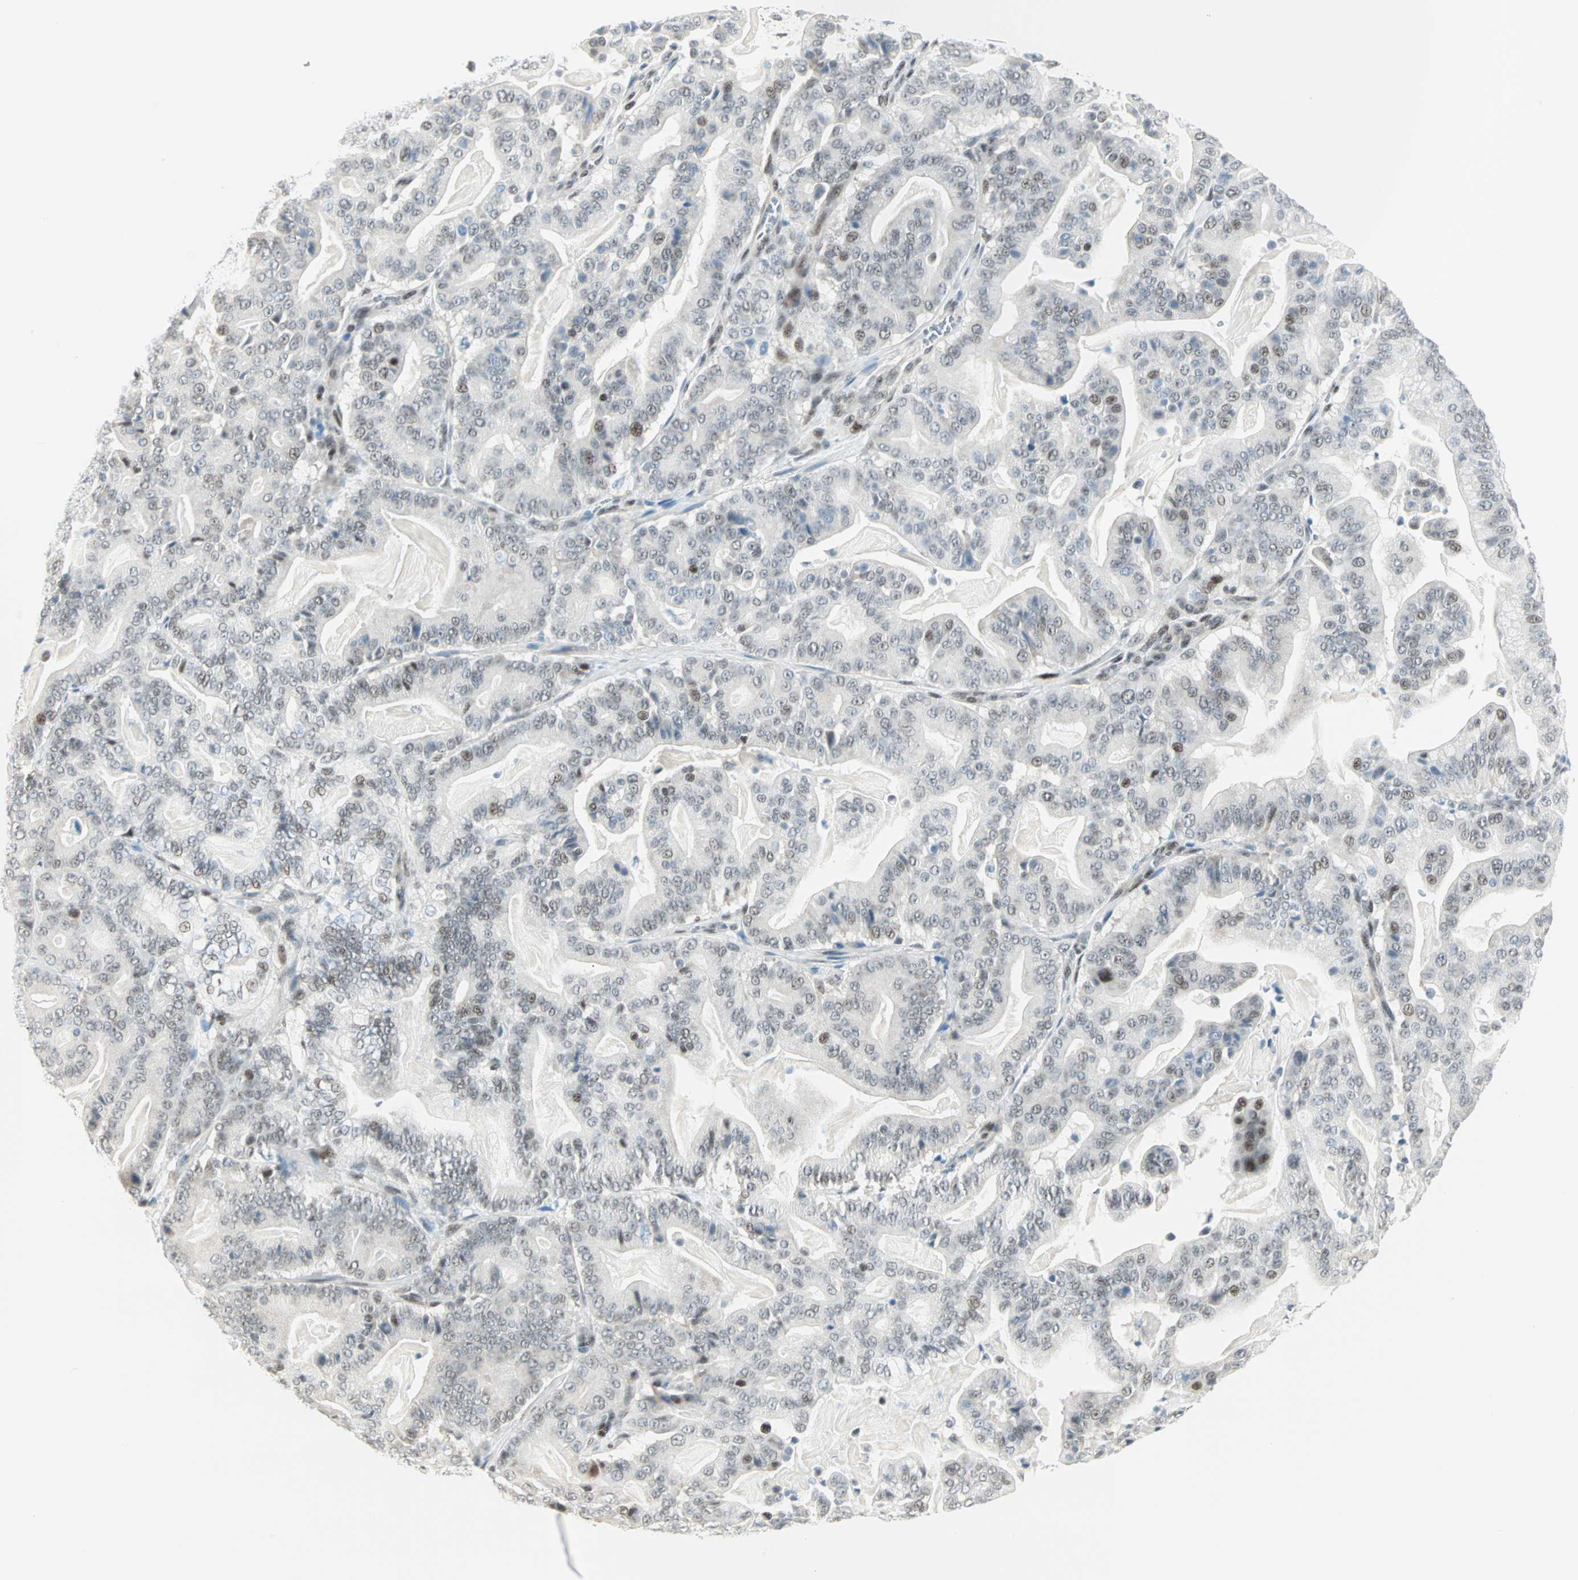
{"staining": {"intensity": "weak", "quantity": "<25%", "location": "nuclear"}, "tissue": "pancreatic cancer", "cell_type": "Tumor cells", "image_type": "cancer", "snomed": [{"axis": "morphology", "description": "Adenocarcinoma, NOS"}, {"axis": "topography", "description": "Pancreas"}], "caption": "Immunohistochemistry of adenocarcinoma (pancreatic) reveals no expression in tumor cells.", "gene": "PKNOX1", "patient": {"sex": "male", "age": 63}}